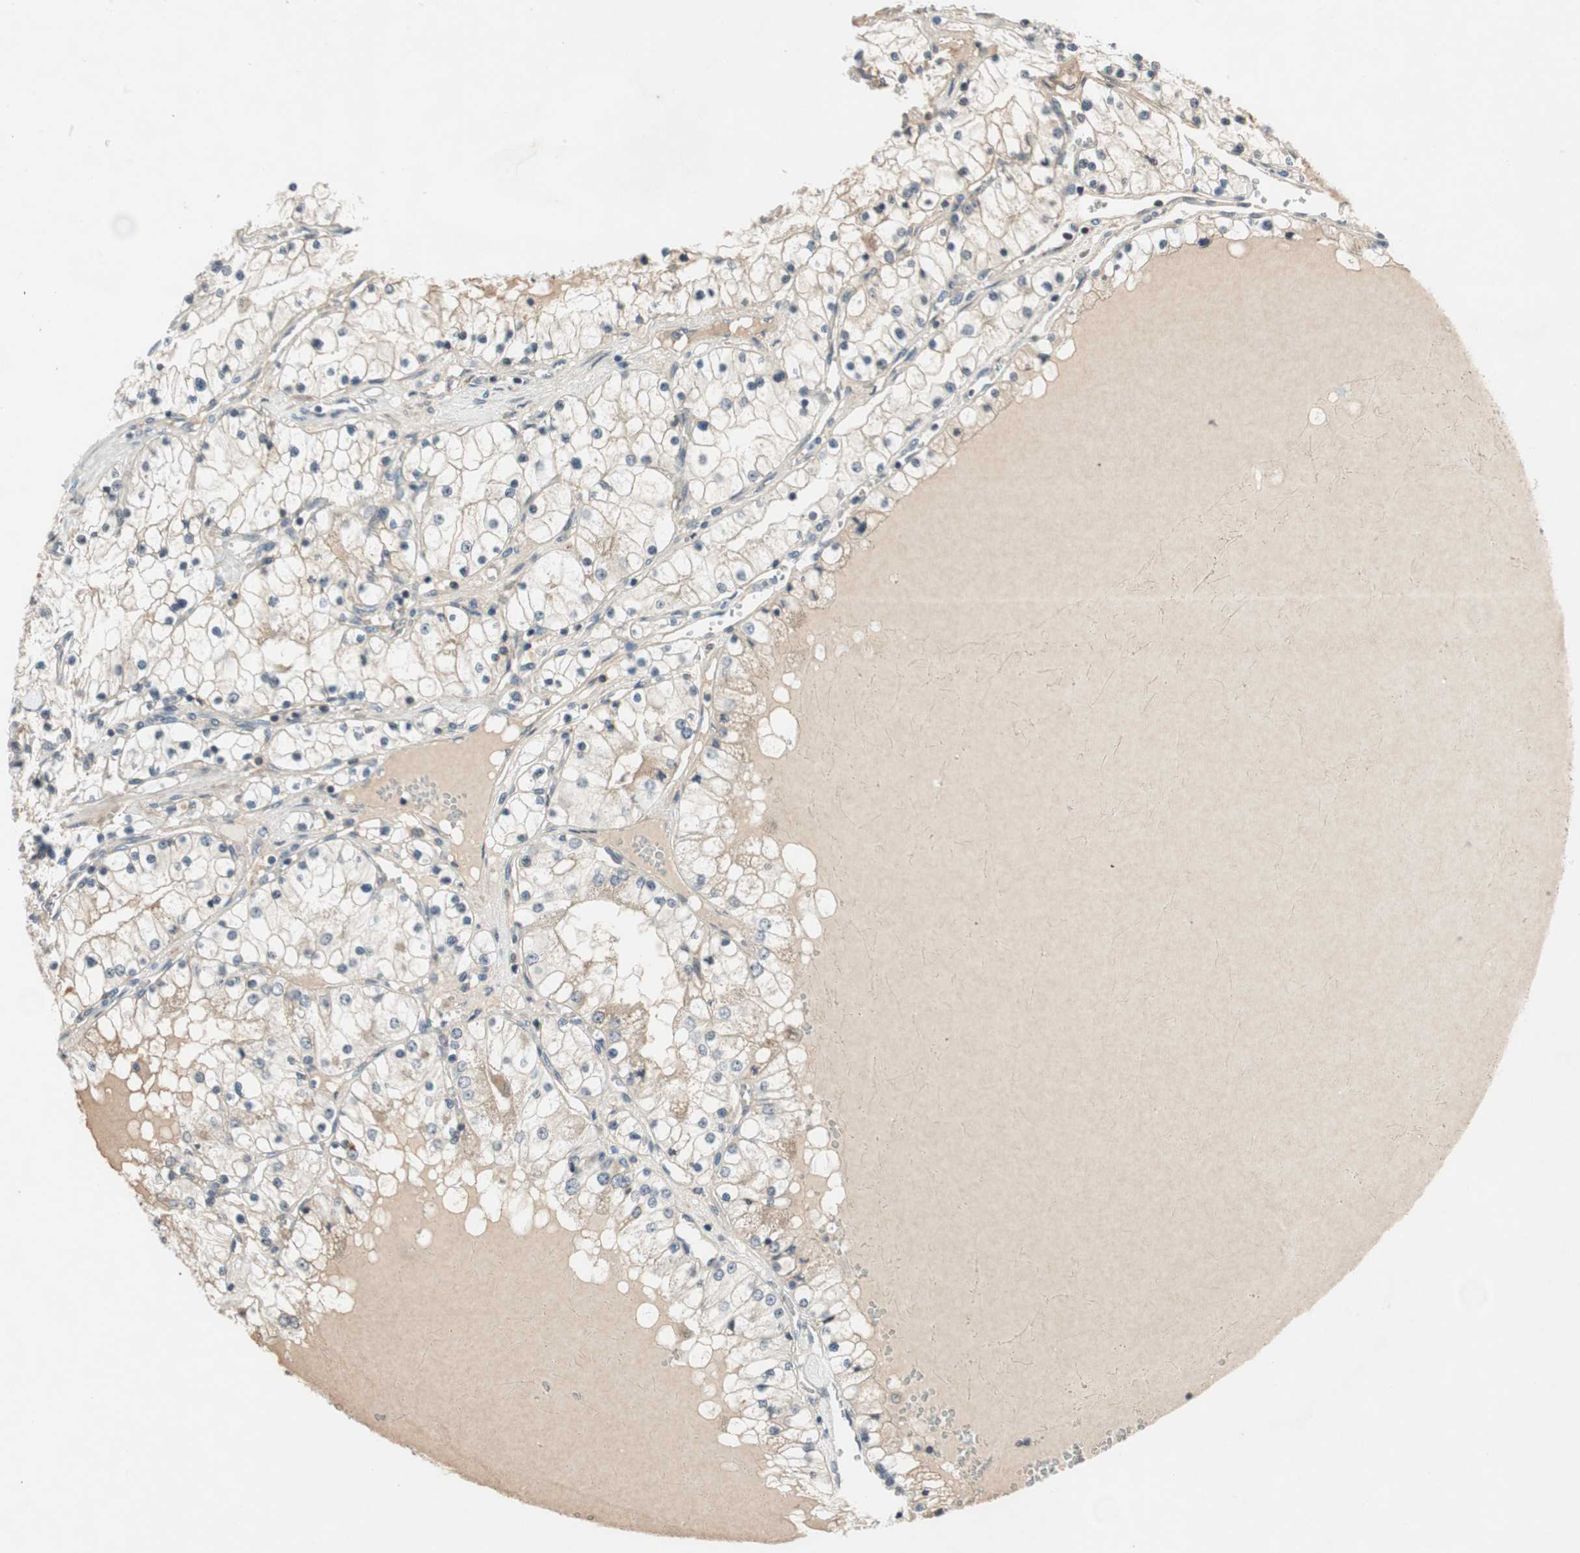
{"staining": {"intensity": "weak", "quantity": "<25%", "location": "cytoplasmic/membranous"}, "tissue": "renal cancer", "cell_type": "Tumor cells", "image_type": "cancer", "snomed": [{"axis": "morphology", "description": "Adenocarcinoma, NOS"}, {"axis": "topography", "description": "Kidney"}], "caption": "The image displays no staining of tumor cells in renal cancer.", "gene": "GCLM", "patient": {"sex": "male", "age": 68}}